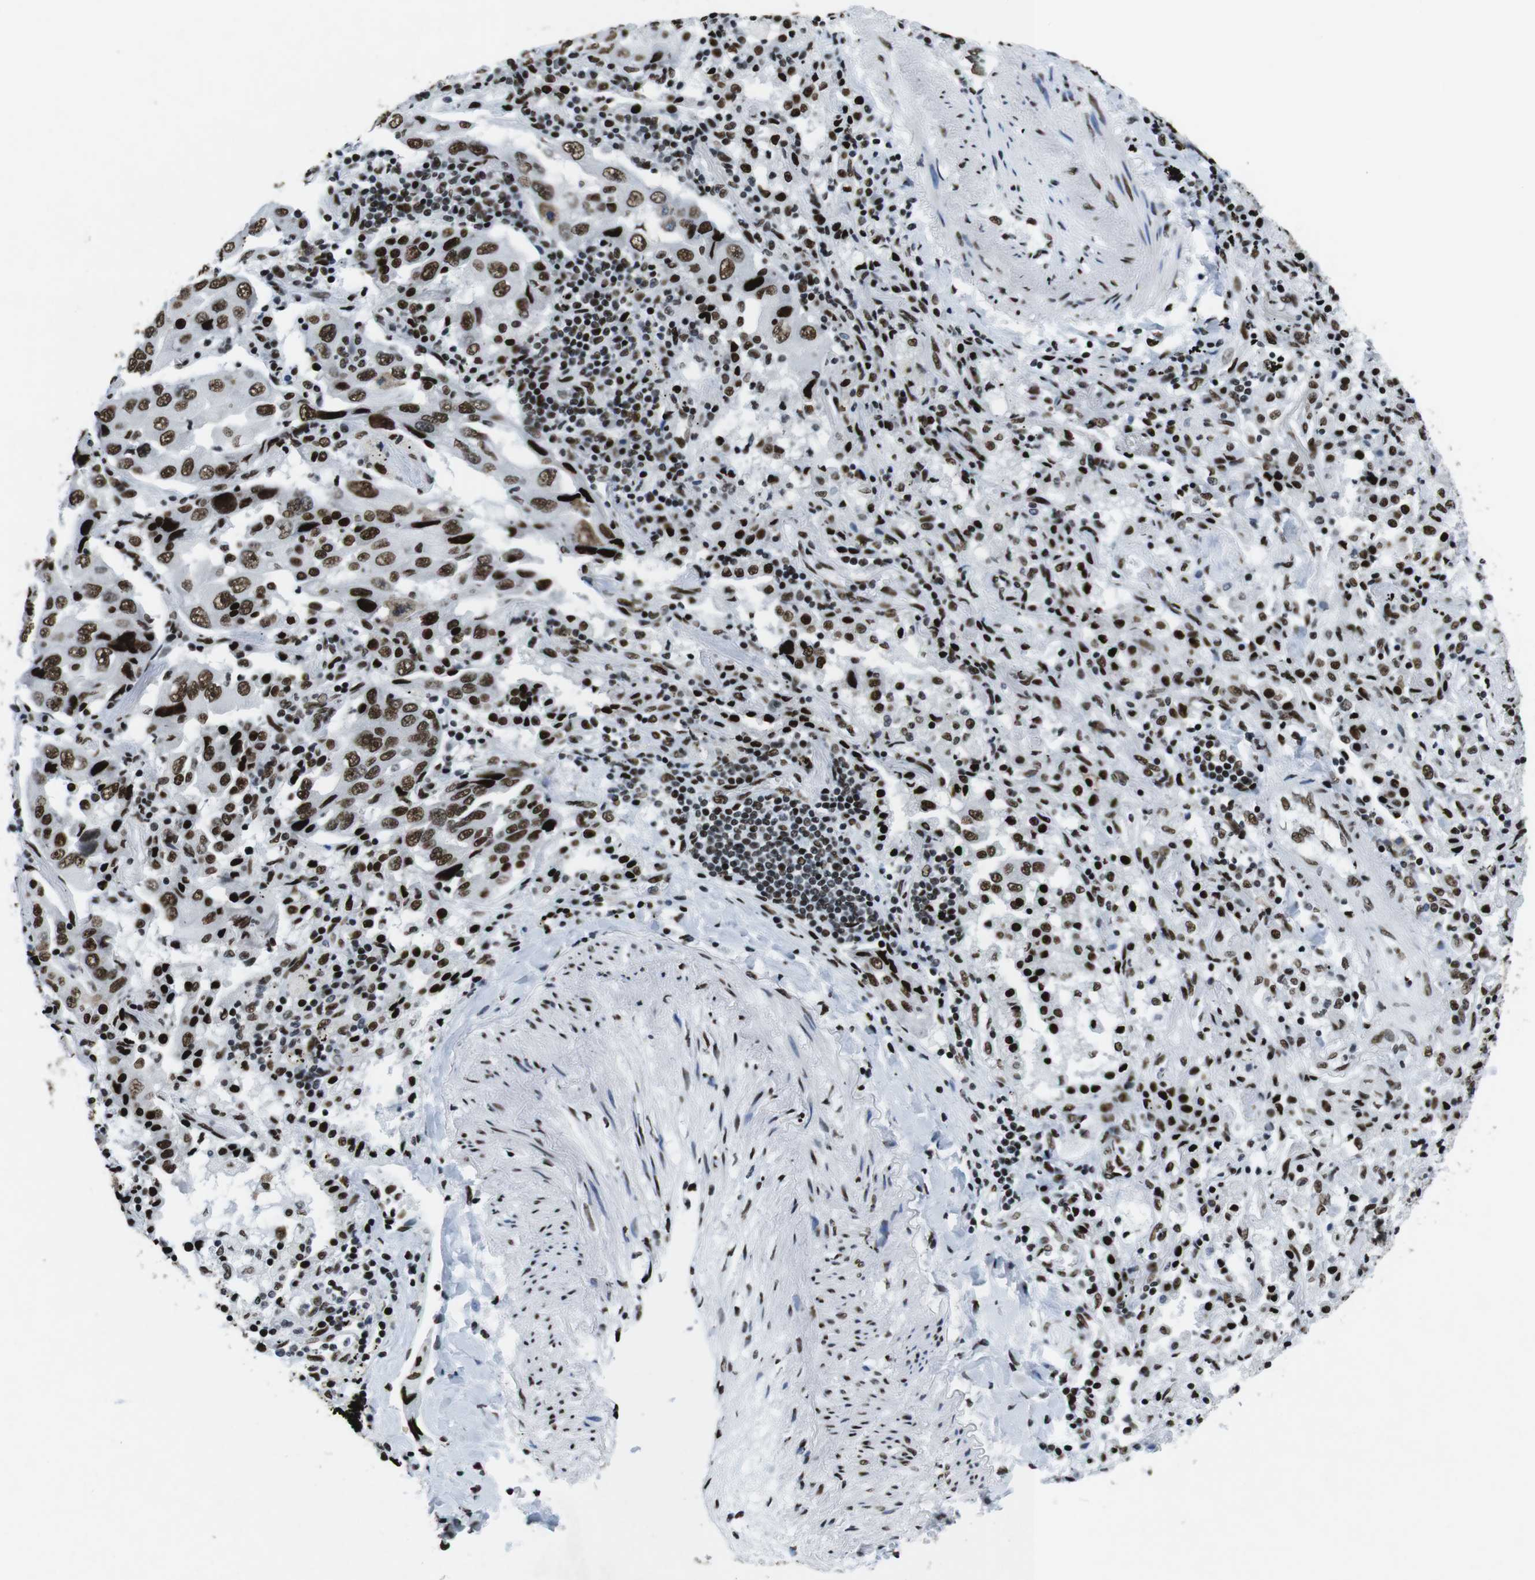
{"staining": {"intensity": "moderate", "quantity": ">75%", "location": "nuclear"}, "tissue": "lung cancer", "cell_type": "Tumor cells", "image_type": "cancer", "snomed": [{"axis": "morphology", "description": "Adenocarcinoma, NOS"}, {"axis": "topography", "description": "Lung"}], "caption": "Moderate nuclear positivity for a protein is identified in about >75% of tumor cells of lung cancer (adenocarcinoma) using immunohistochemistry (IHC).", "gene": "CITED2", "patient": {"sex": "female", "age": 65}}